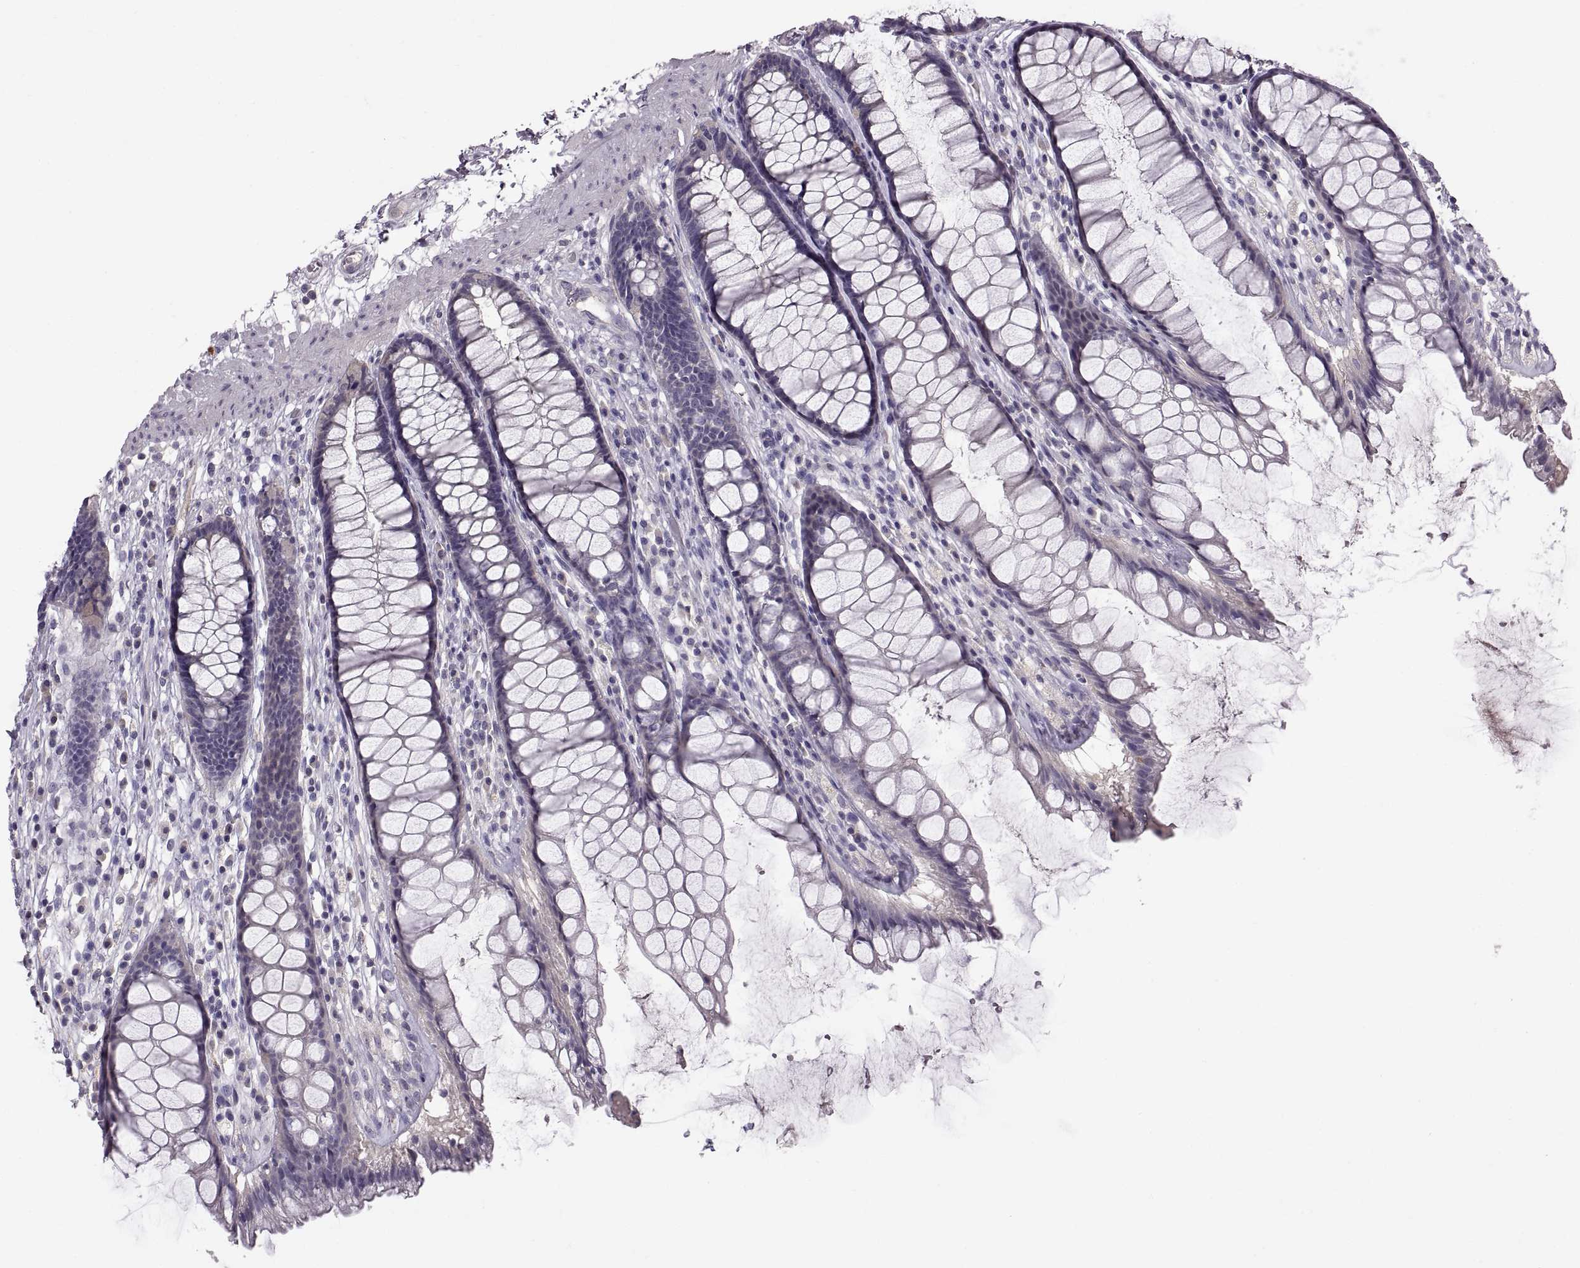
{"staining": {"intensity": "negative", "quantity": "none", "location": "none"}, "tissue": "rectum", "cell_type": "Glandular cells", "image_type": "normal", "snomed": [{"axis": "morphology", "description": "Normal tissue, NOS"}, {"axis": "topography", "description": "Rectum"}], "caption": "An IHC micrograph of benign rectum is shown. There is no staining in glandular cells of rectum.", "gene": "WFDC8", "patient": {"sex": "male", "age": 72}}